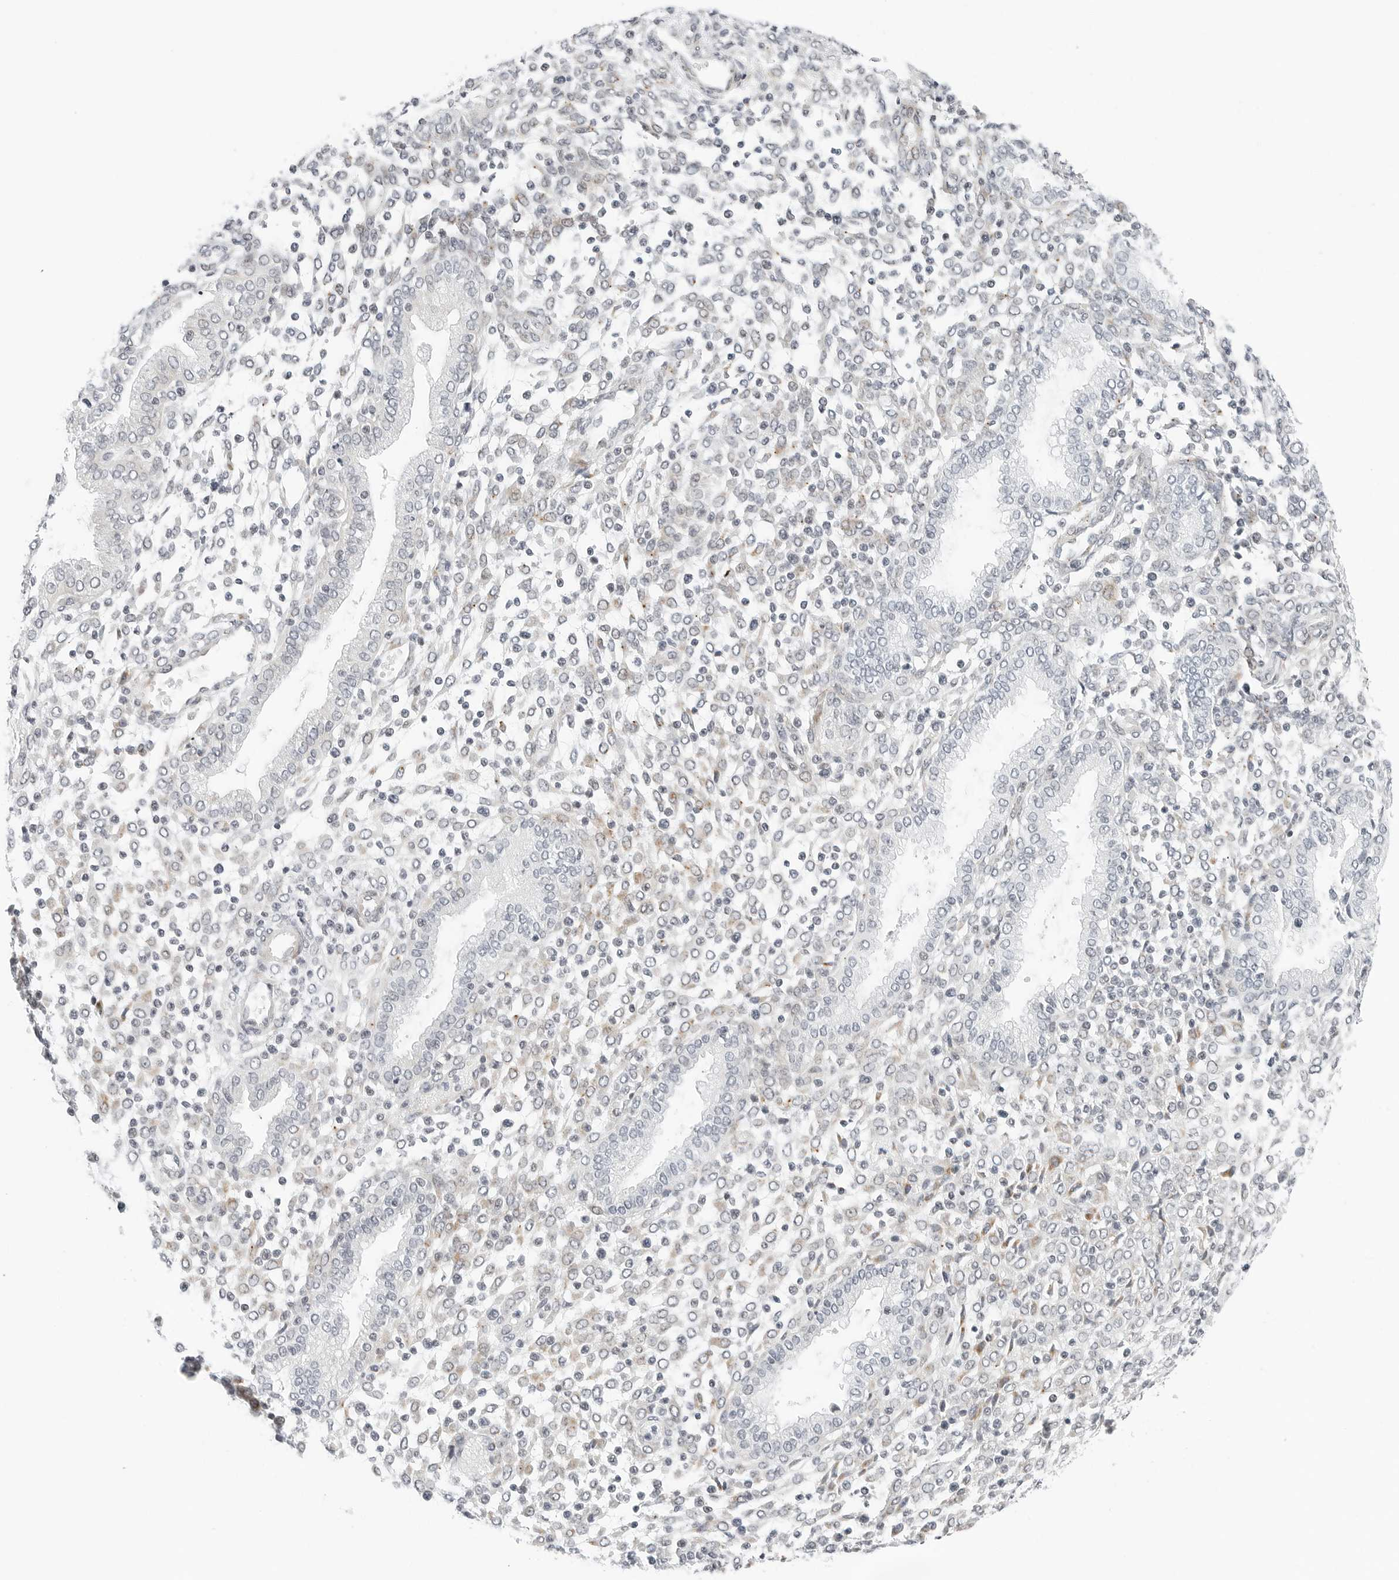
{"staining": {"intensity": "negative", "quantity": "none", "location": "none"}, "tissue": "endometrium", "cell_type": "Cells in endometrial stroma", "image_type": "normal", "snomed": [{"axis": "morphology", "description": "Normal tissue, NOS"}, {"axis": "topography", "description": "Endometrium"}], "caption": "High magnification brightfield microscopy of benign endometrium stained with DAB (brown) and counterstained with hematoxylin (blue): cells in endometrial stroma show no significant staining. Nuclei are stained in blue.", "gene": "PARP10", "patient": {"sex": "female", "age": 53}}